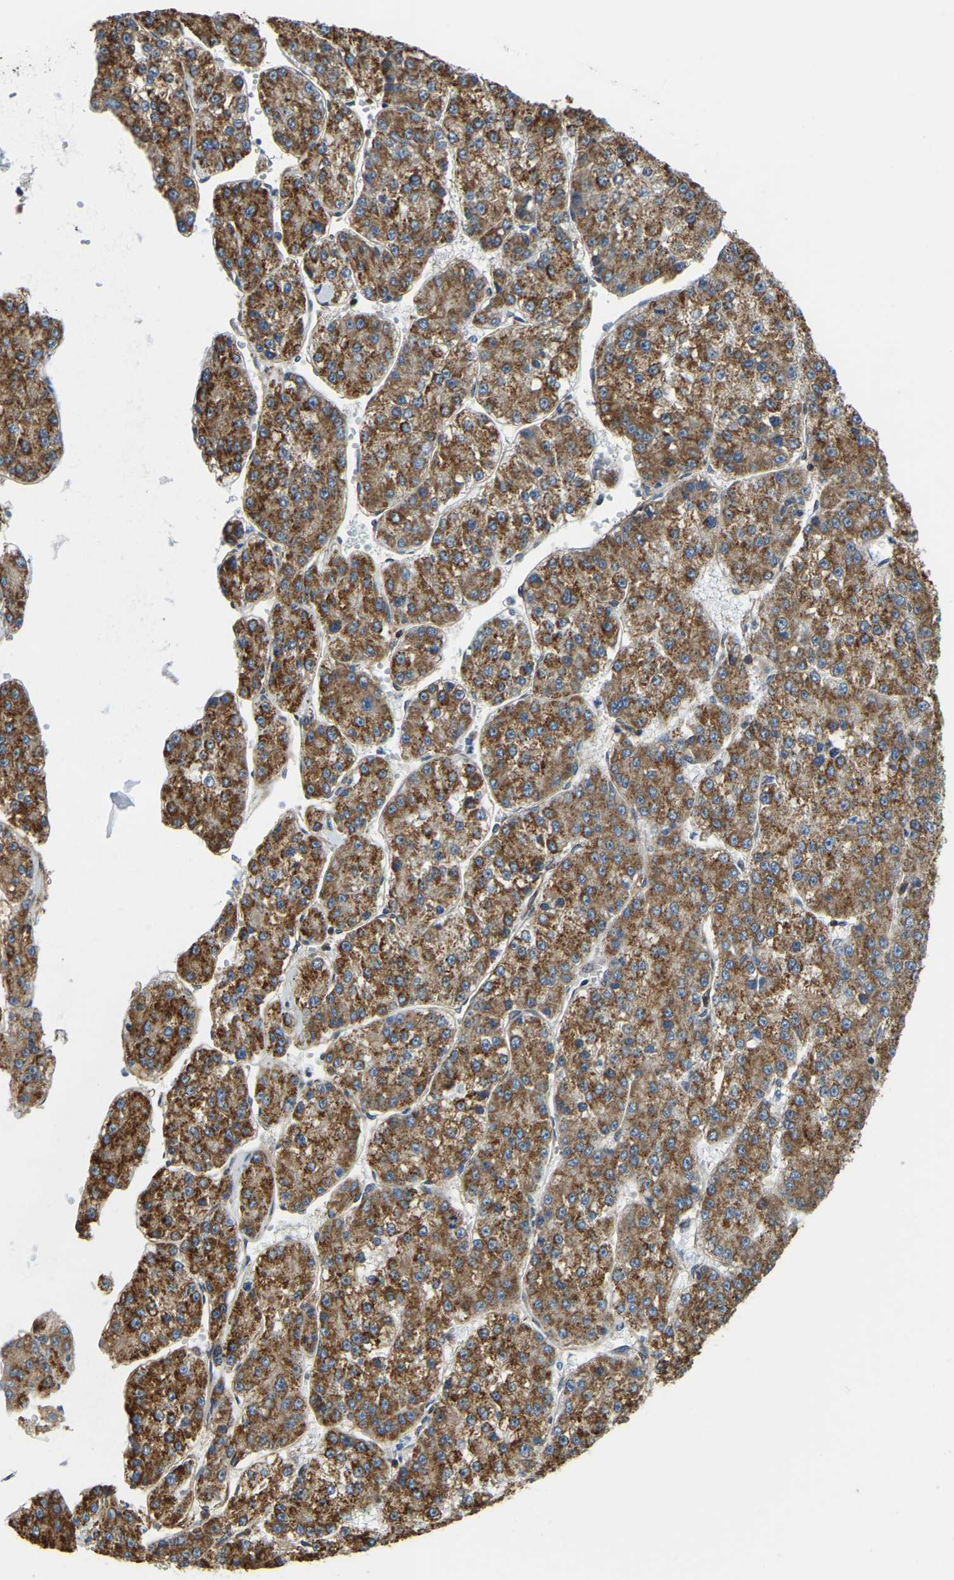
{"staining": {"intensity": "strong", "quantity": ">75%", "location": "cytoplasmic/membranous"}, "tissue": "liver cancer", "cell_type": "Tumor cells", "image_type": "cancer", "snomed": [{"axis": "morphology", "description": "Carcinoma, Hepatocellular, NOS"}, {"axis": "topography", "description": "Liver"}], "caption": "Protein expression analysis of human liver cancer reveals strong cytoplasmic/membranous expression in approximately >75% of tumor cells.", "gene": "AHNAK", "patient": {"sex": "female", "age": 73}}